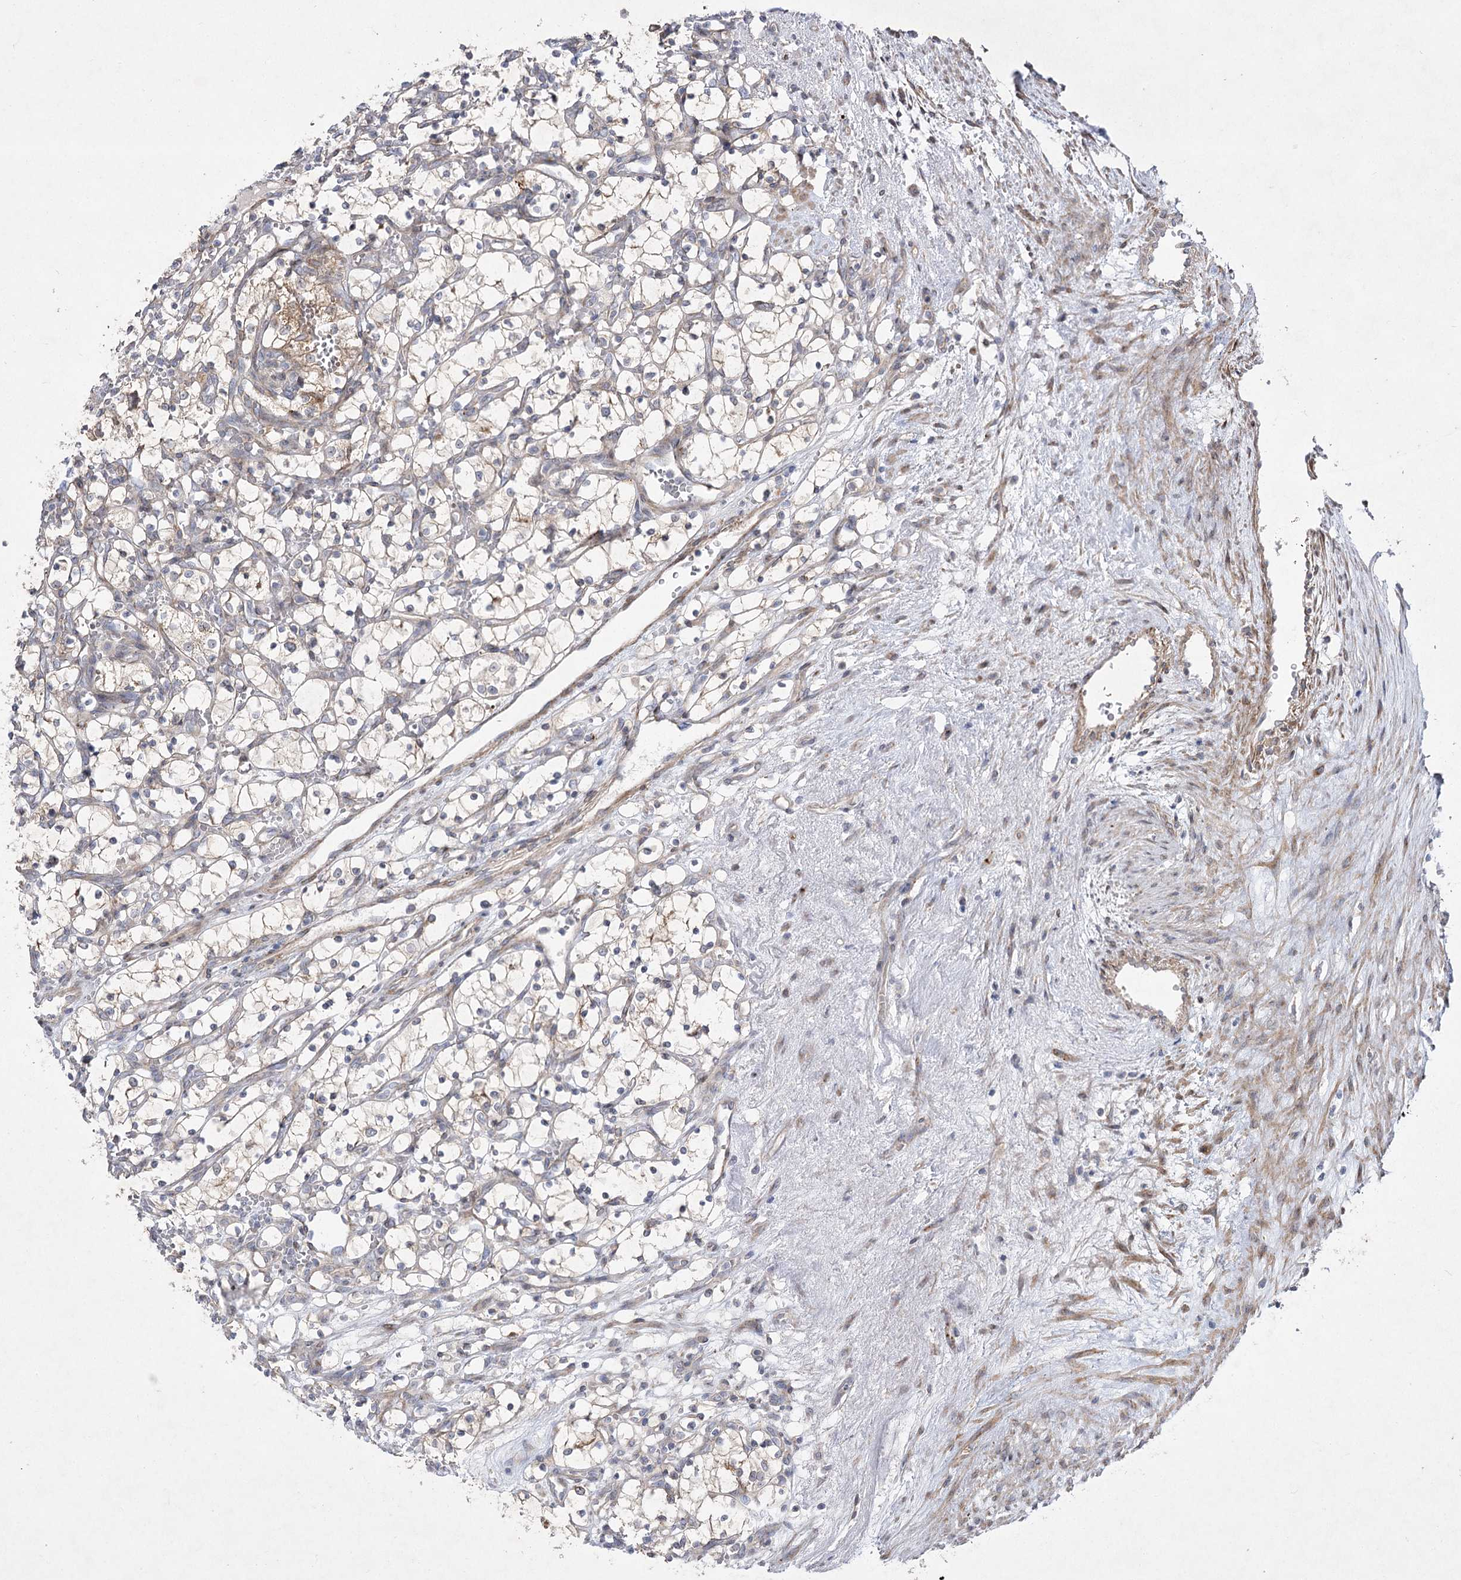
{"staining": {"intensity": "negative", "quantity": "none", "location": "none"}, "tissue": "renal cancer", "cell_type": "Tumor cells", "image_type": "cancer", "snomed": [{"axis": "morphology", "description": "Adenocarcinoma, NOS"}, {"axis": "topography", "description": "Kidney"}], "caption": "There is no significant expression in tumor cells of renal cancer (adenocarcinoma).", "gene": "SH3BP5L", "patient": {"sex": "female", "age": 69}}